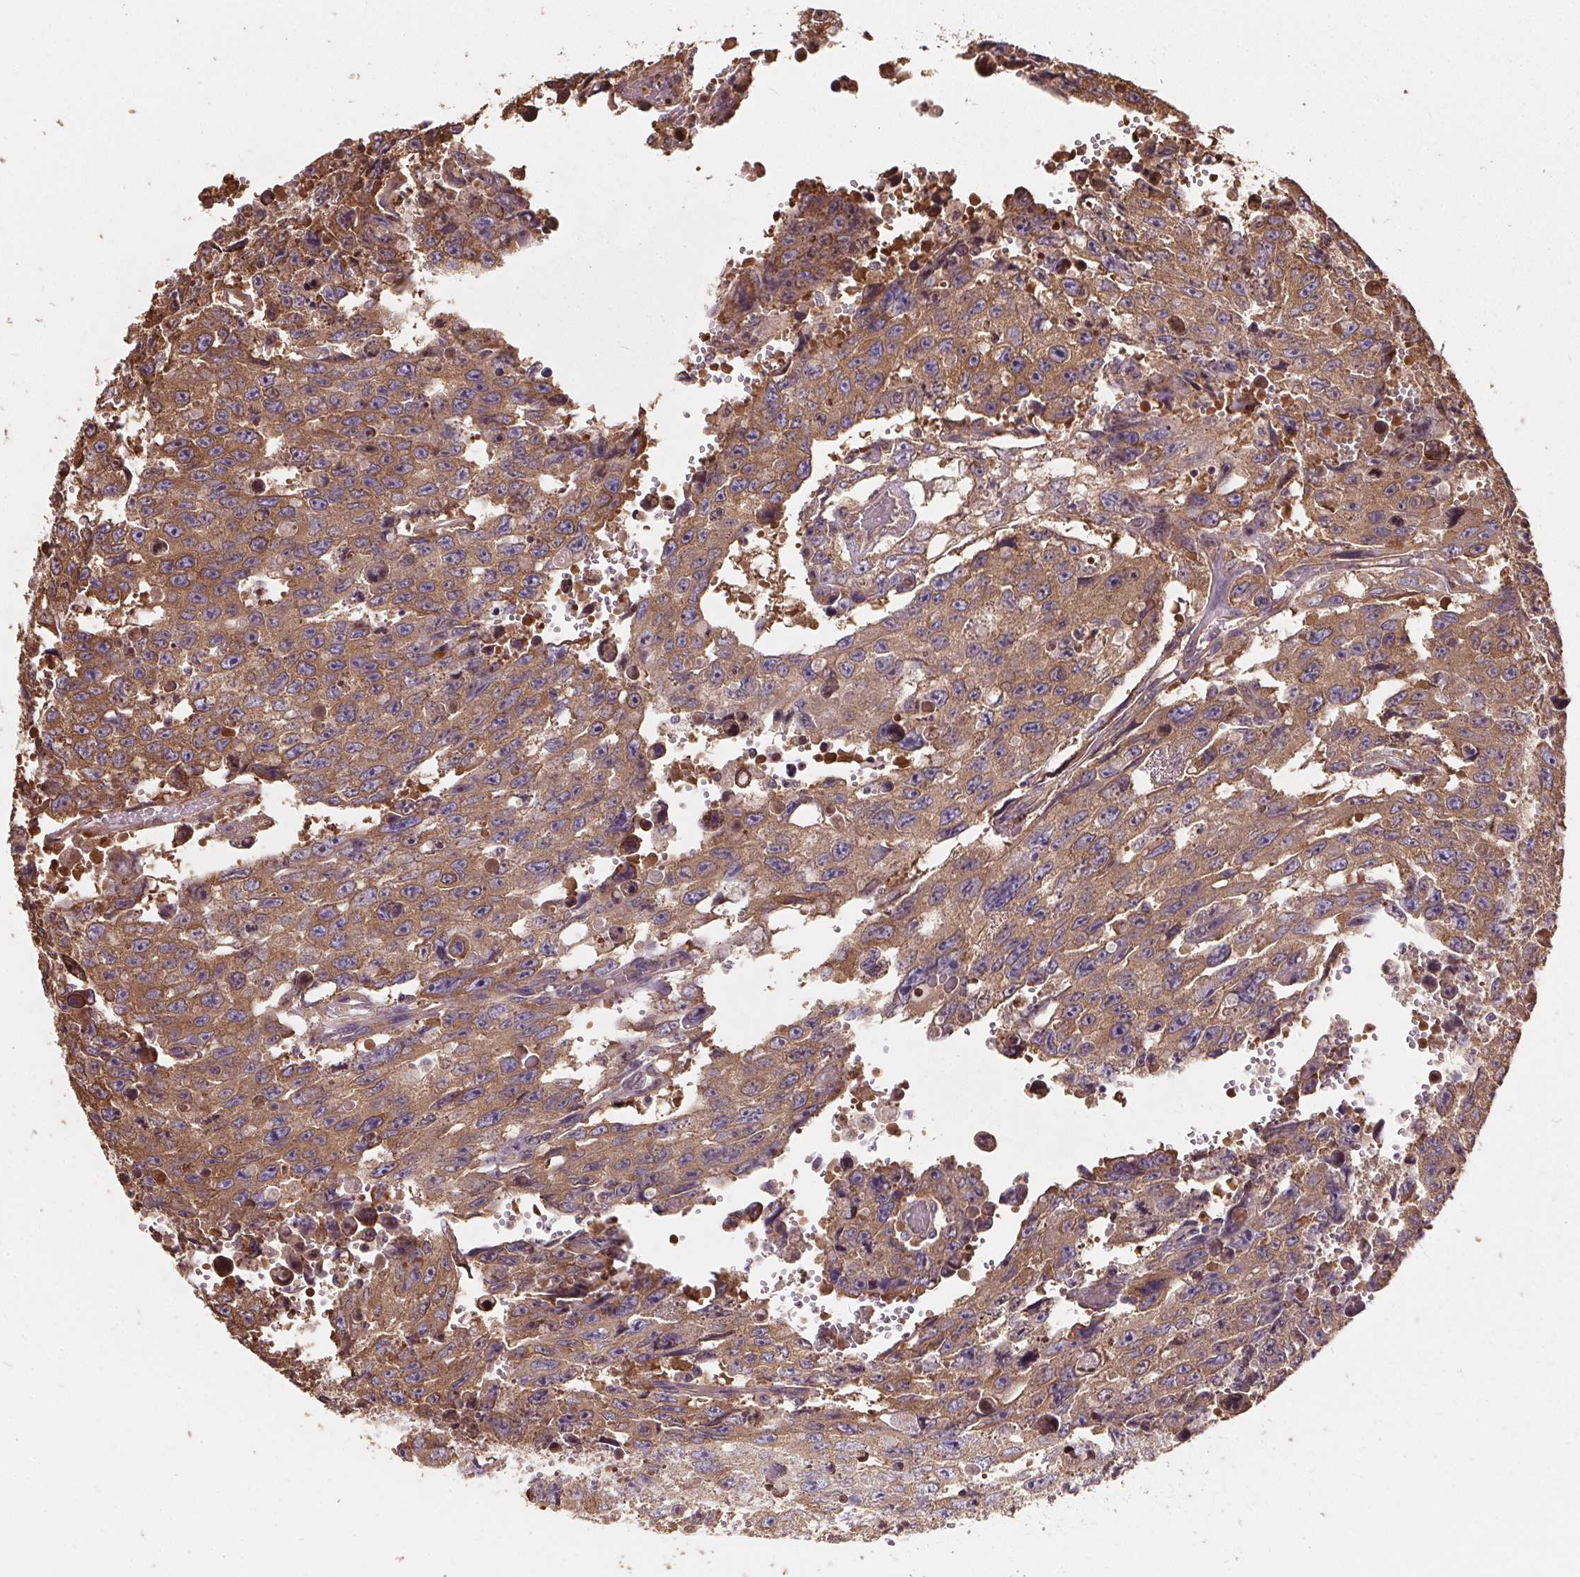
{"staining": {"intensity": "moderate", "quantity": ">75%", "location": "cytoplasmic/membranous"}, "tissue": "testis cancer", "cell_type": "Tumor cells", "image_type": "cancer", "snomed": [{"axis": "morphology", "description": "Seminoma, NOS"}, {"axis": "topography", "description": "Testis"}], "caption": "A micrograph of human testis cancer (seminoma) stained for a protein reveals moderate cytoplasmic/membranous brown staining in tumor cells.", "gene": "EIF2S1", "patient": {"sex": "male", "age": 26}}